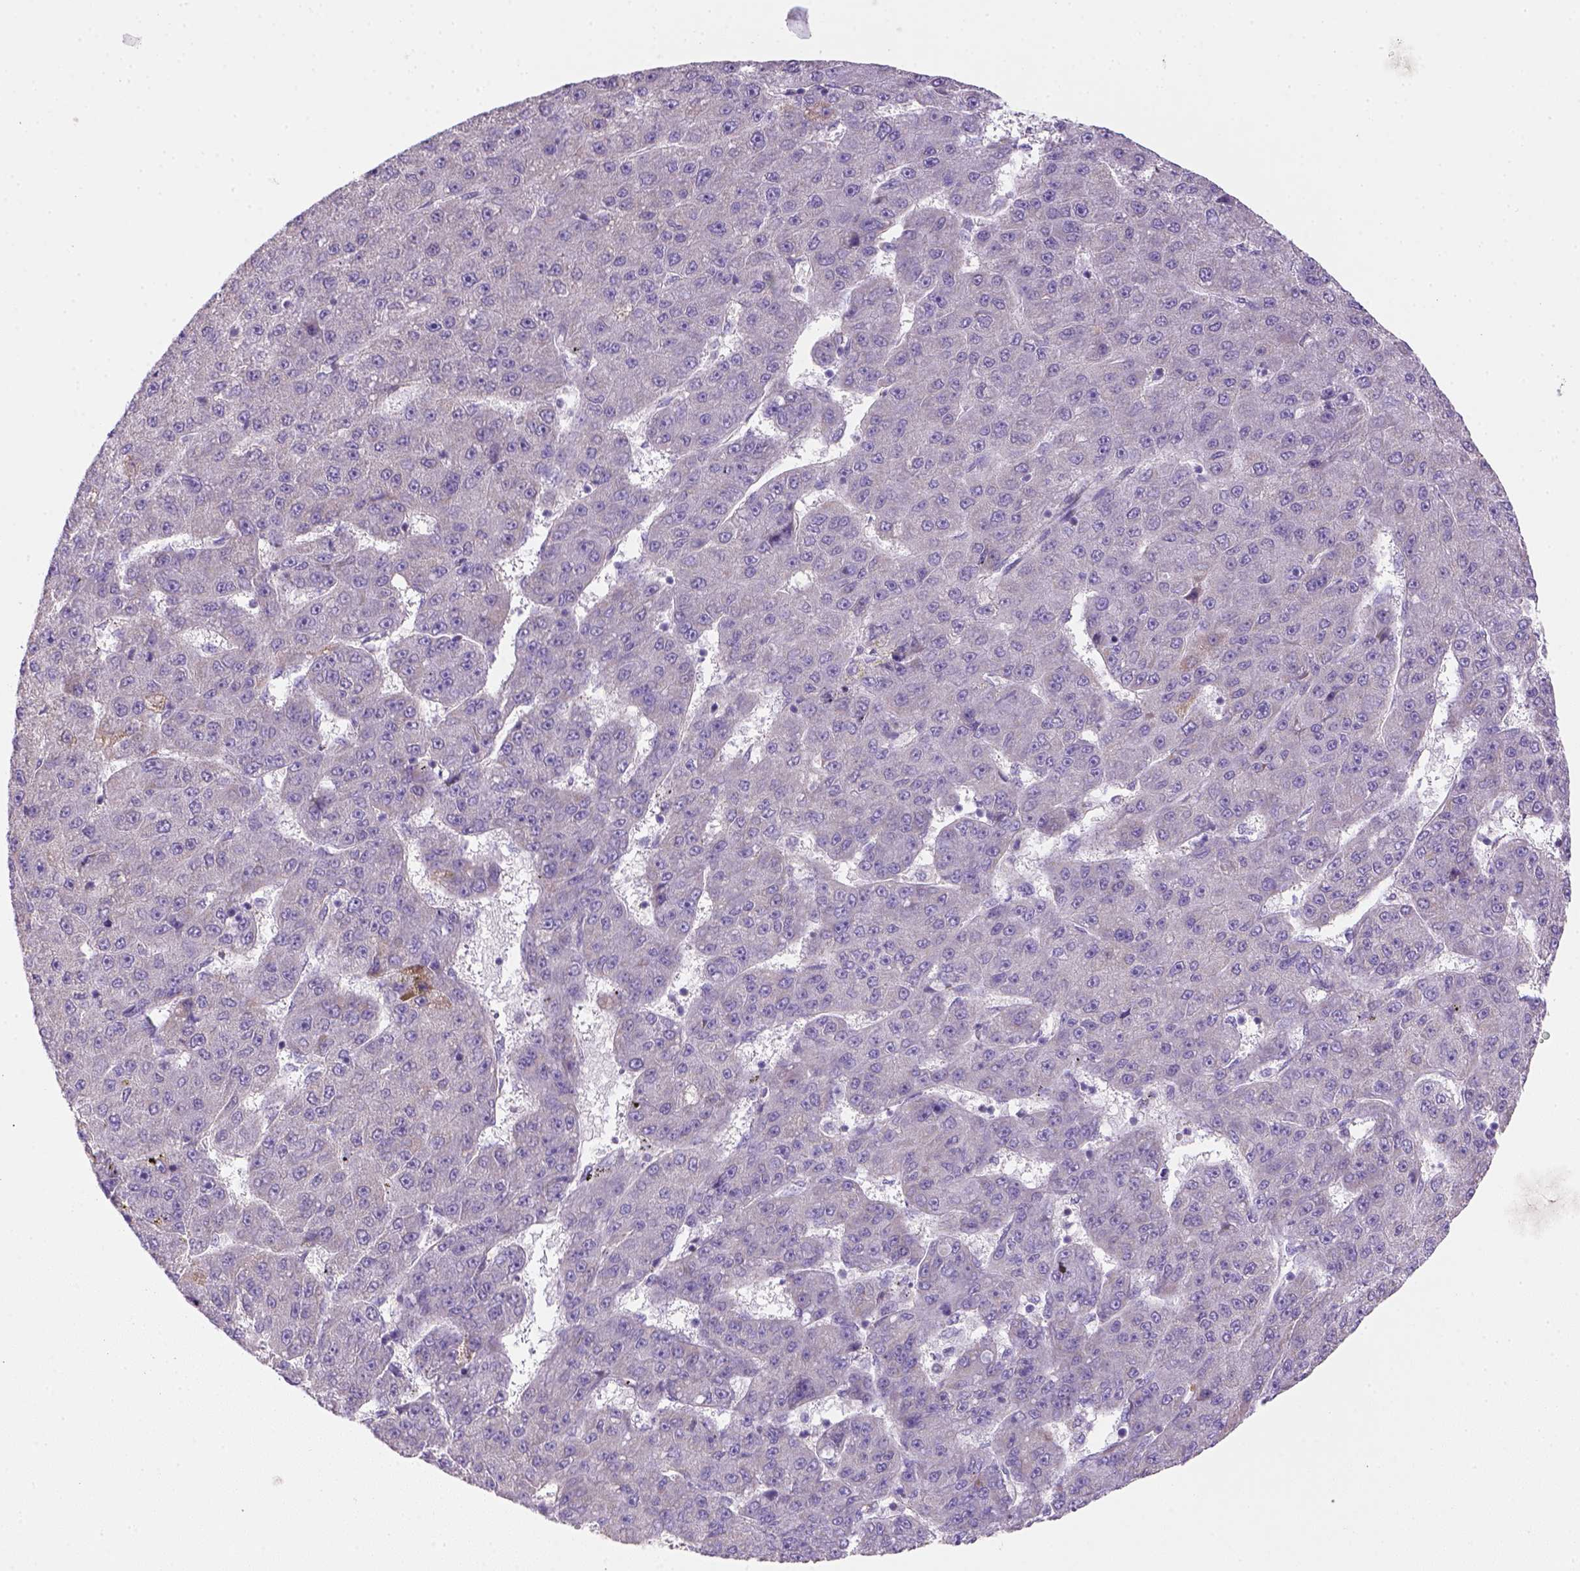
{"staining": {"intensity": "negative", "quantity": "none", "location": "none"}, "tissue": "liver cancer", "cell_type": "Tumor cells", "image_type": "cancer", "snomed": [{"axis": "morphology", "description": "Carcinoma, Hepatocellular, NOS"}, {"axis": "topography", "description": "Liver"}], "caption": "The image shows no significant expression in tumor cells of liver hepatocellular carcinoma.", "gene": "HTRA1", "patient": {"sex": "male", "age": 67}}